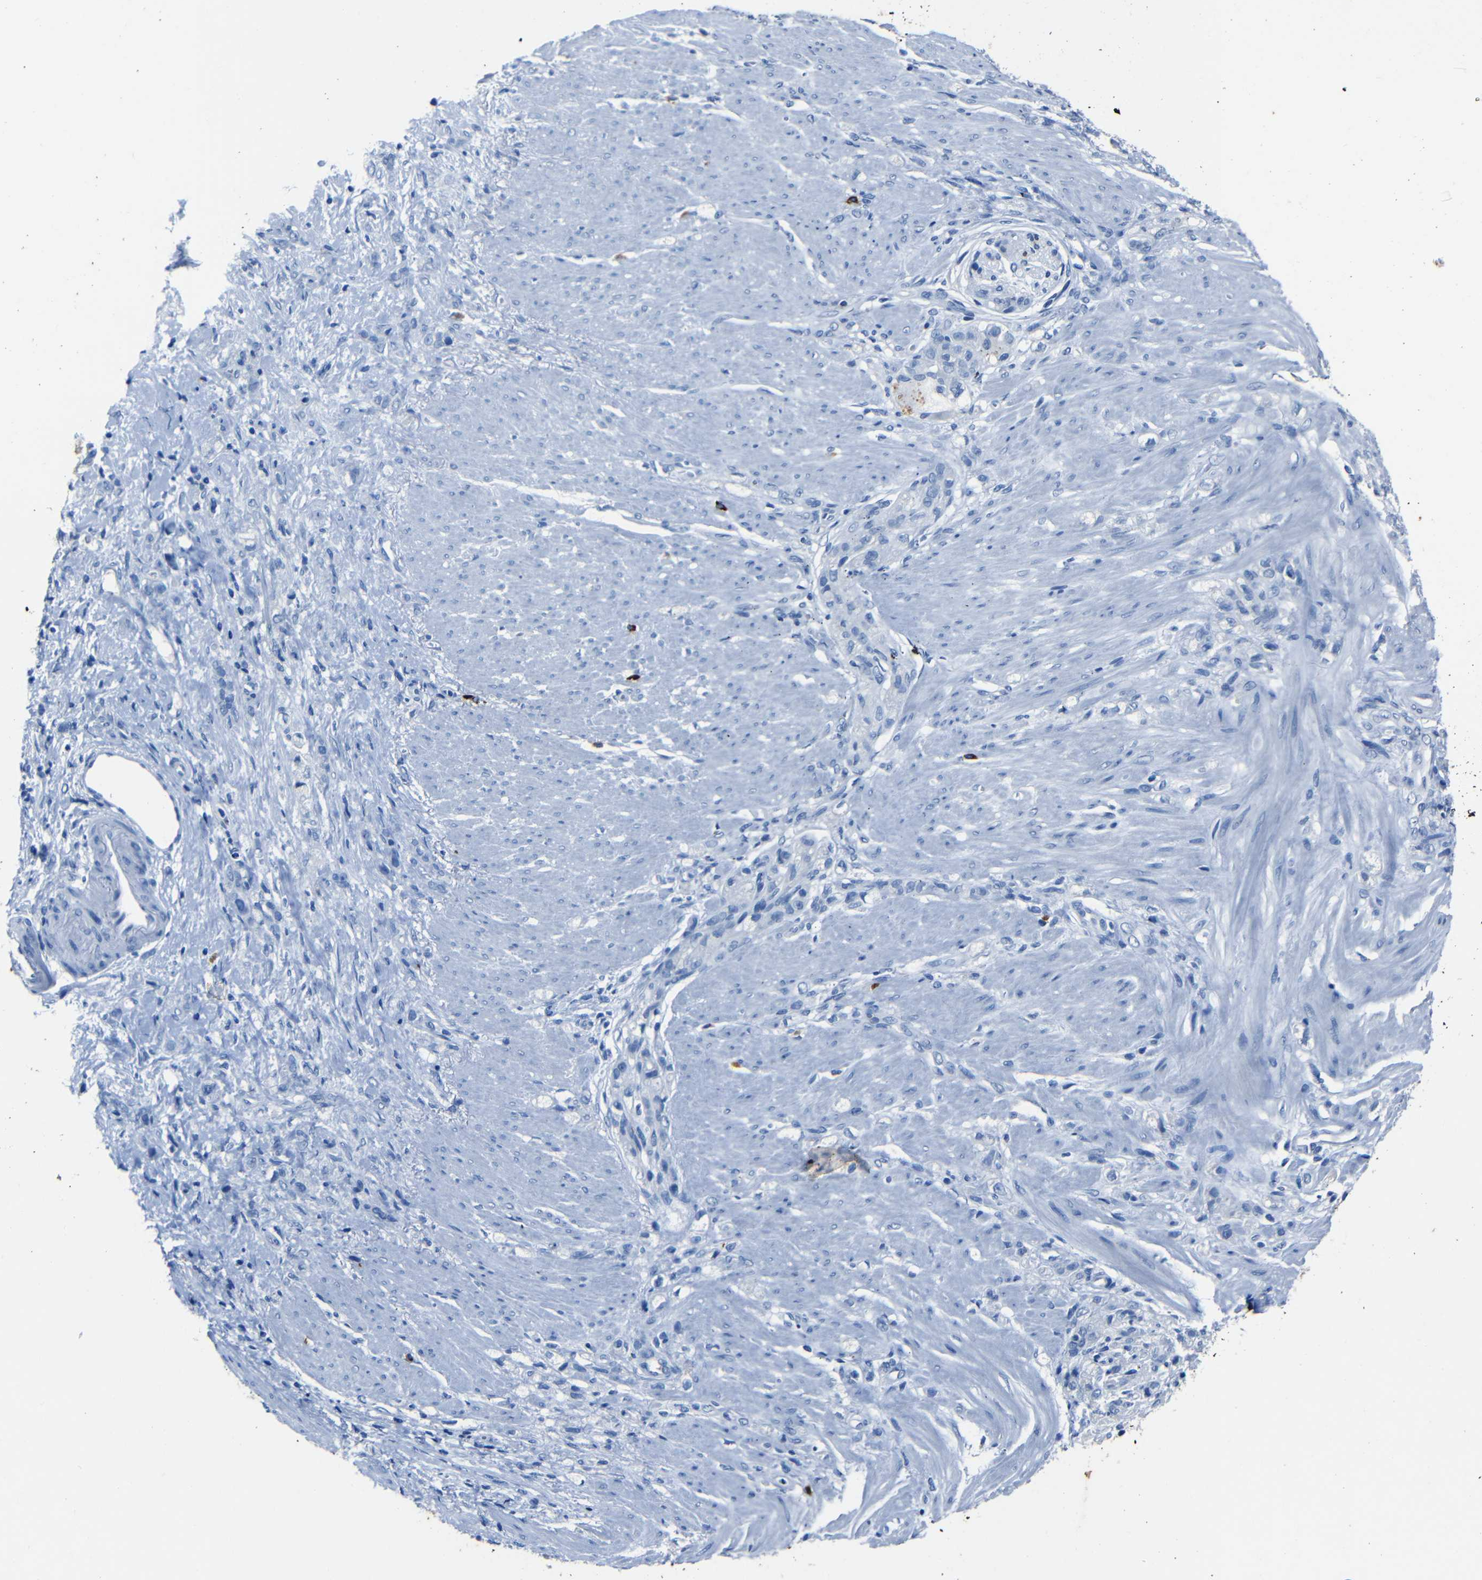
{"staining": {"intensity": "negative", "quantity": "none", "location": "none"}, "tissue": "stomach cancer", "cell_type": "Tumor cells", "image_type": "cancer", "snomed": [{"axis": "morphology", "description": "Adenocarcinoma, NOS"}, {"axis": "topography", "description": "Stomach"}], "caption": "A micrograph of stomach cancer (adenocarcinoma) stained for a protein shows no brown staining in tumor cells. The staining is performed using DAB (3,3'-diaminobenzidine) brown chromogen with nuclei counter-stained in using hematoxylin.", "gene": "CLDN11", "patient": {"sex": "male", "age": 82}}